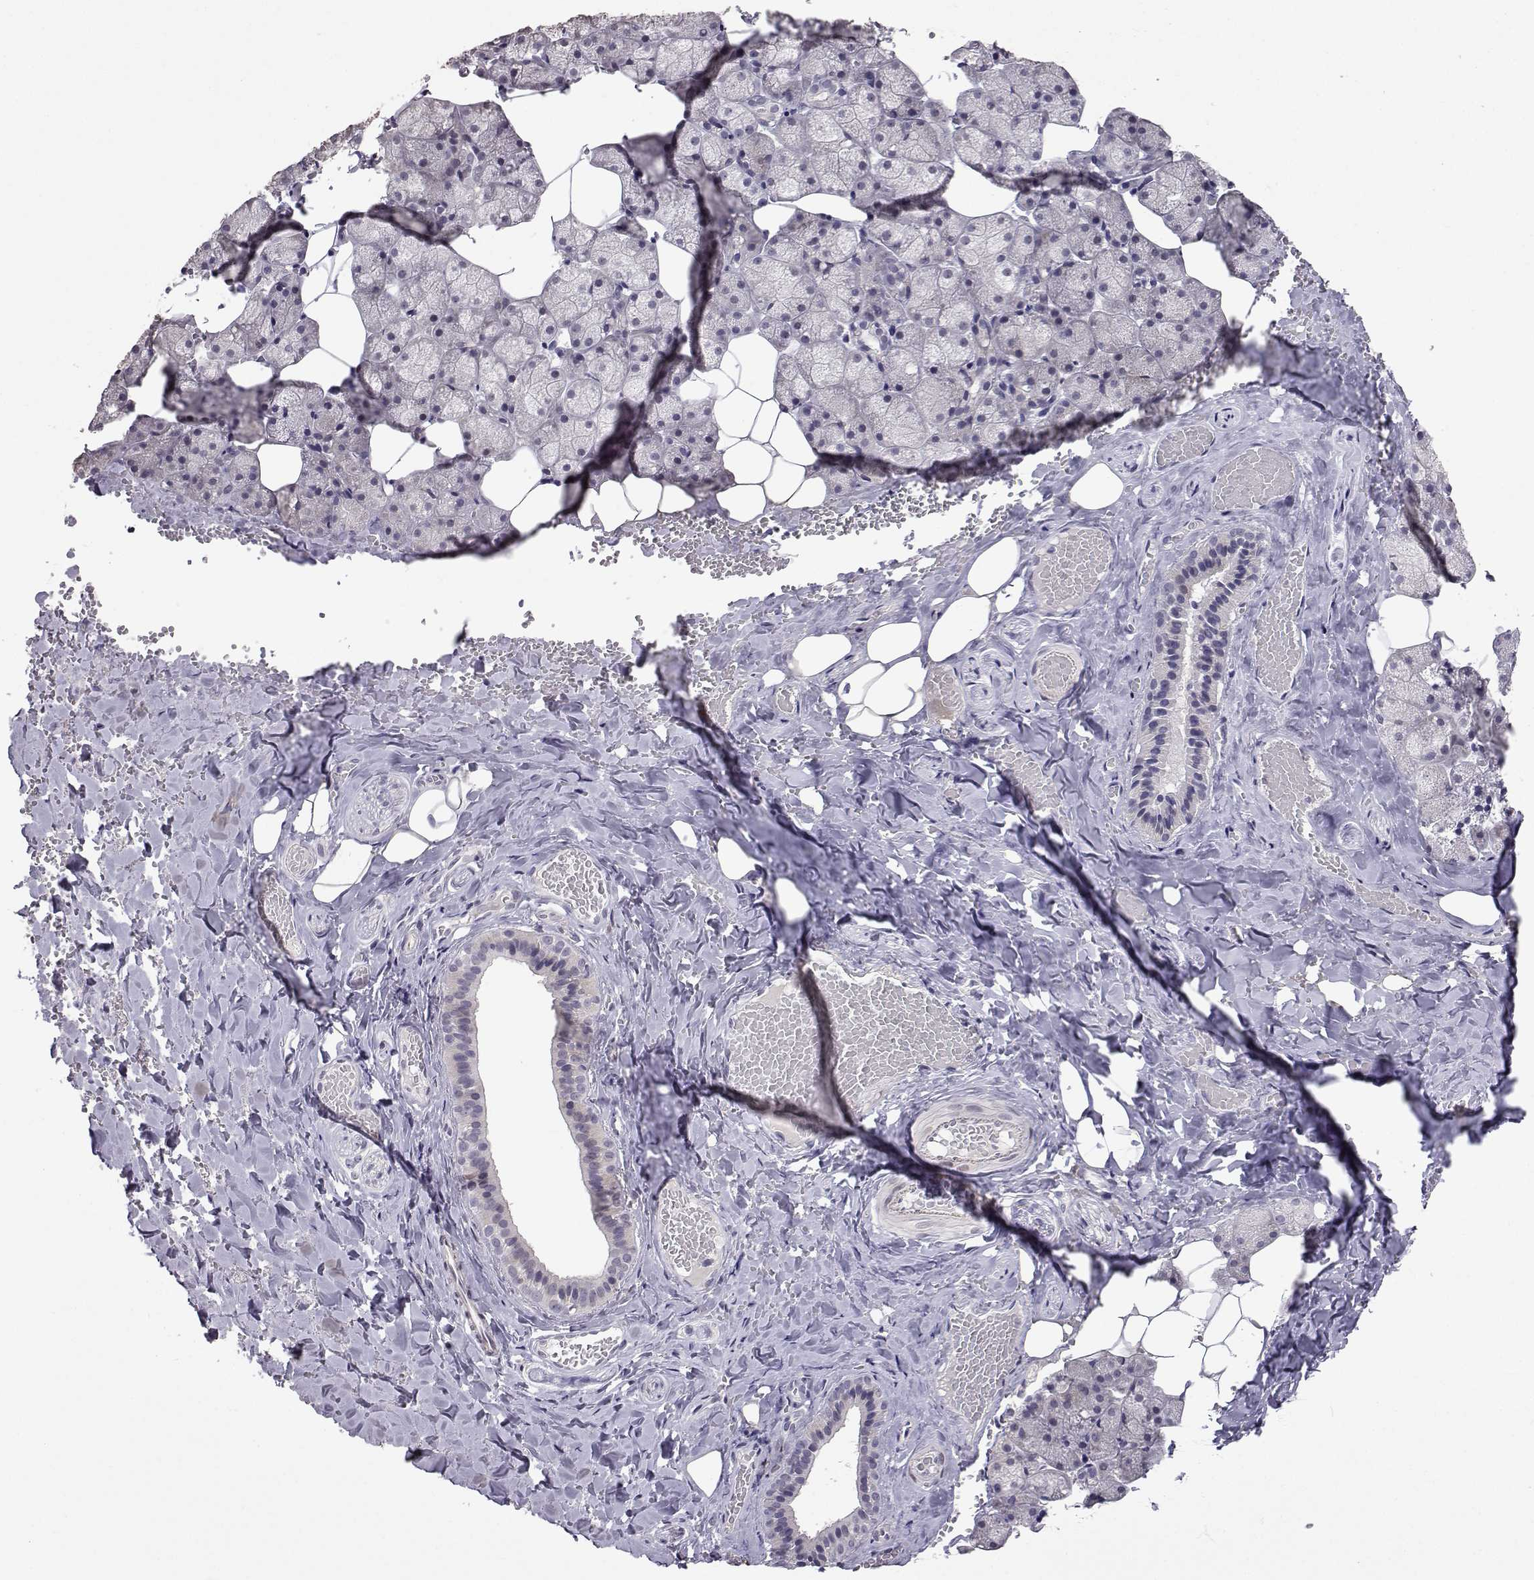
{"staining": {"intensity": "negative", "quantity": "none", "location": "none"}, "tissue": "salivary gland", "cell_type": "Glandular cells", "image_type": "normal", "snomed": [{"axis": "morphology", "description": "Normal tissue, NOS"}, {"axis": "topography", "description": "Salivary gland"}], "caption": "Immunohistochemistry (IHC) of normal salivary gland demonstrates no expression in glandular cells.", "gene": "SLC6A3", "patient": {"sex": "male", "age": 38}}